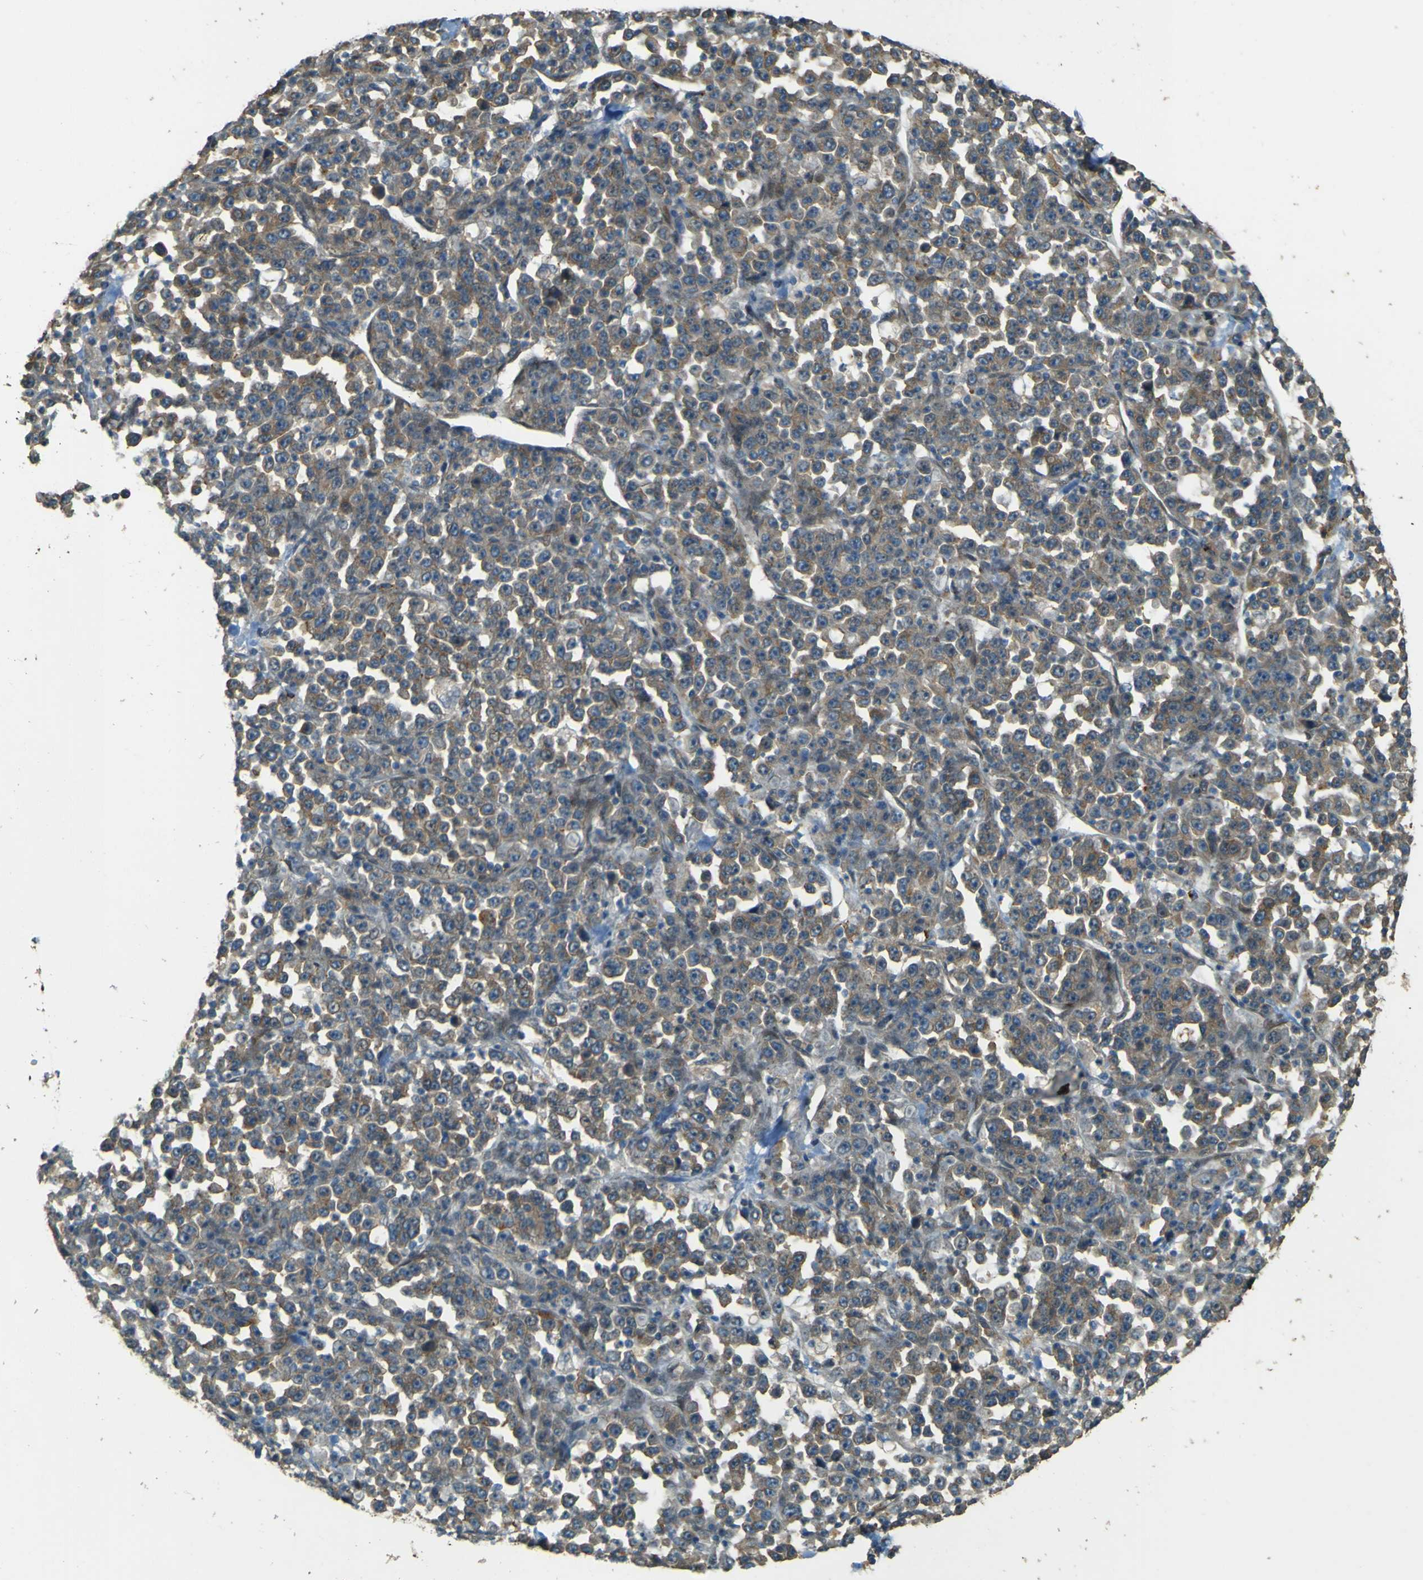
{"staining": {"intensity": "moderate", "quantity": "25%-75%", "location": "cytoplasmic/membranous"}, "tissue": "stomach cancer", "cell_type": "Tumor cells", "image_type": "cancer", "snomed": [{"axis": "morphology", "description": "Normal tissue, NOS"}, {"axis": "morphology", "description": "Adenocarcinoma, NOS"}, {"axis": "topography", "description": "Stomach, upper"}, {"axis": "topography", "description": "Stomach"}], "caption": "A brown stain shows moderate cytoplasmic/membranous expression of a protein in stomach adenocarcinoma tumor cells. (DAB IHC with brightfield microscopy, high magnification).", "gene": "NEXN", "patient": {"sex": "male", "age": 59}}